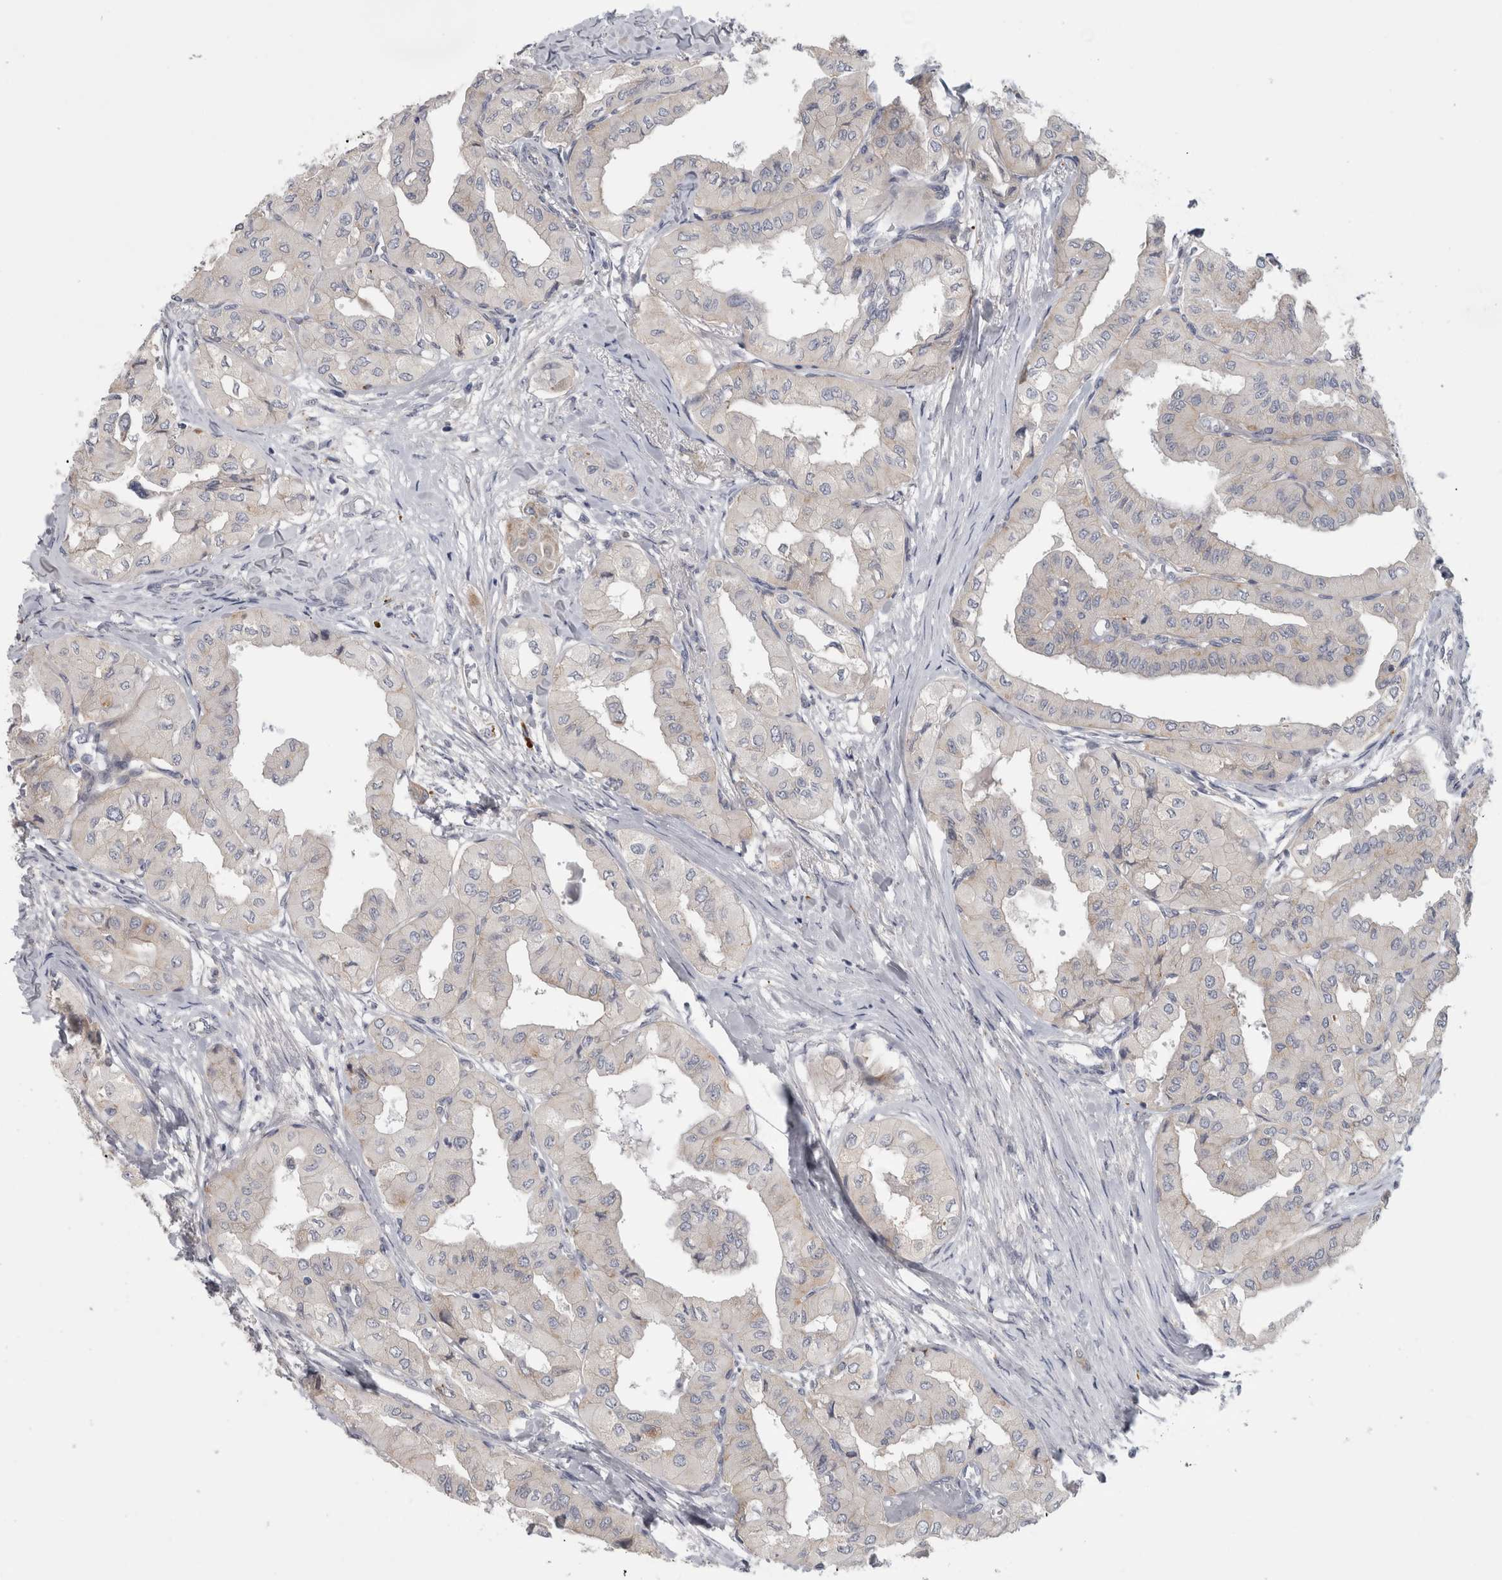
{"staining": {"intensity": "negative", "quantity": "none", "location": "none"}, "tissue": "thyroid cancer", "cell_type": "Tumor cells", "image_type": "cancer", "snomed": [{"axis": "morphology", "description": "Papillary adenocarcinoma, NOS"}, {"axis": "topography", "description": "Thyroid gland"}], "caption": "Tumor cells show no significant protein expression in thyroid cancer.", "gene": "ATXN2", "patient": {"sex": "female", "age": 59}}